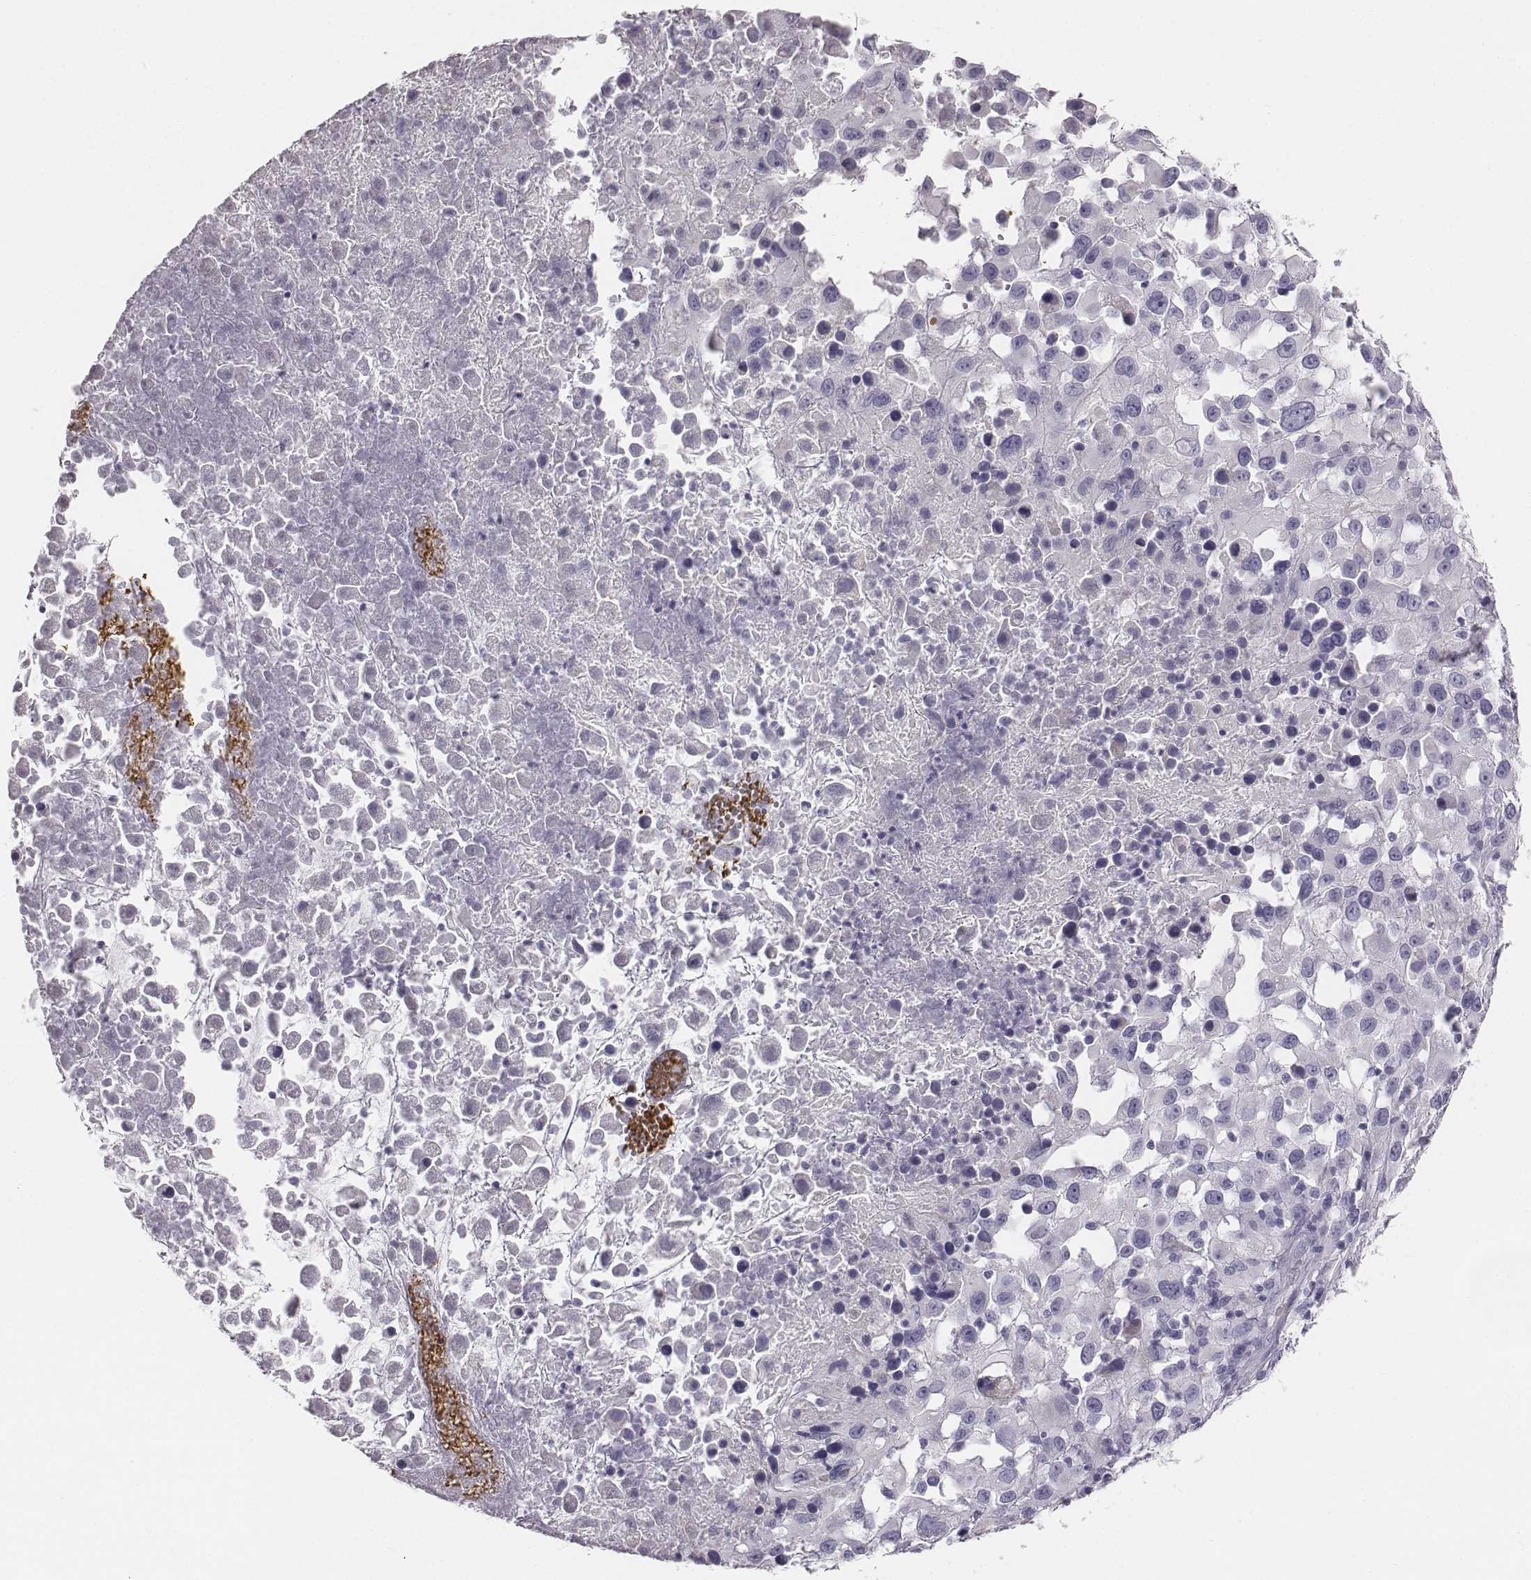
{"staining": {"intensity": "negative", "quantity": "none", "location": "none"}, "tissue": "melanoma", "cell_type": "Tumor cells", "image_type": "cancer", "snomed": [{"axis": "morphology", "description": "Malignant melanoma, Metastatic site"}, {"axis": "topography", "description": "Soft tissue"}], "caption": "There is no significant positivity in tumor cells of malignant melanoma (metastatic site).", "gene": "HBZ", "patient": {"sex": "male", "age": 50}}